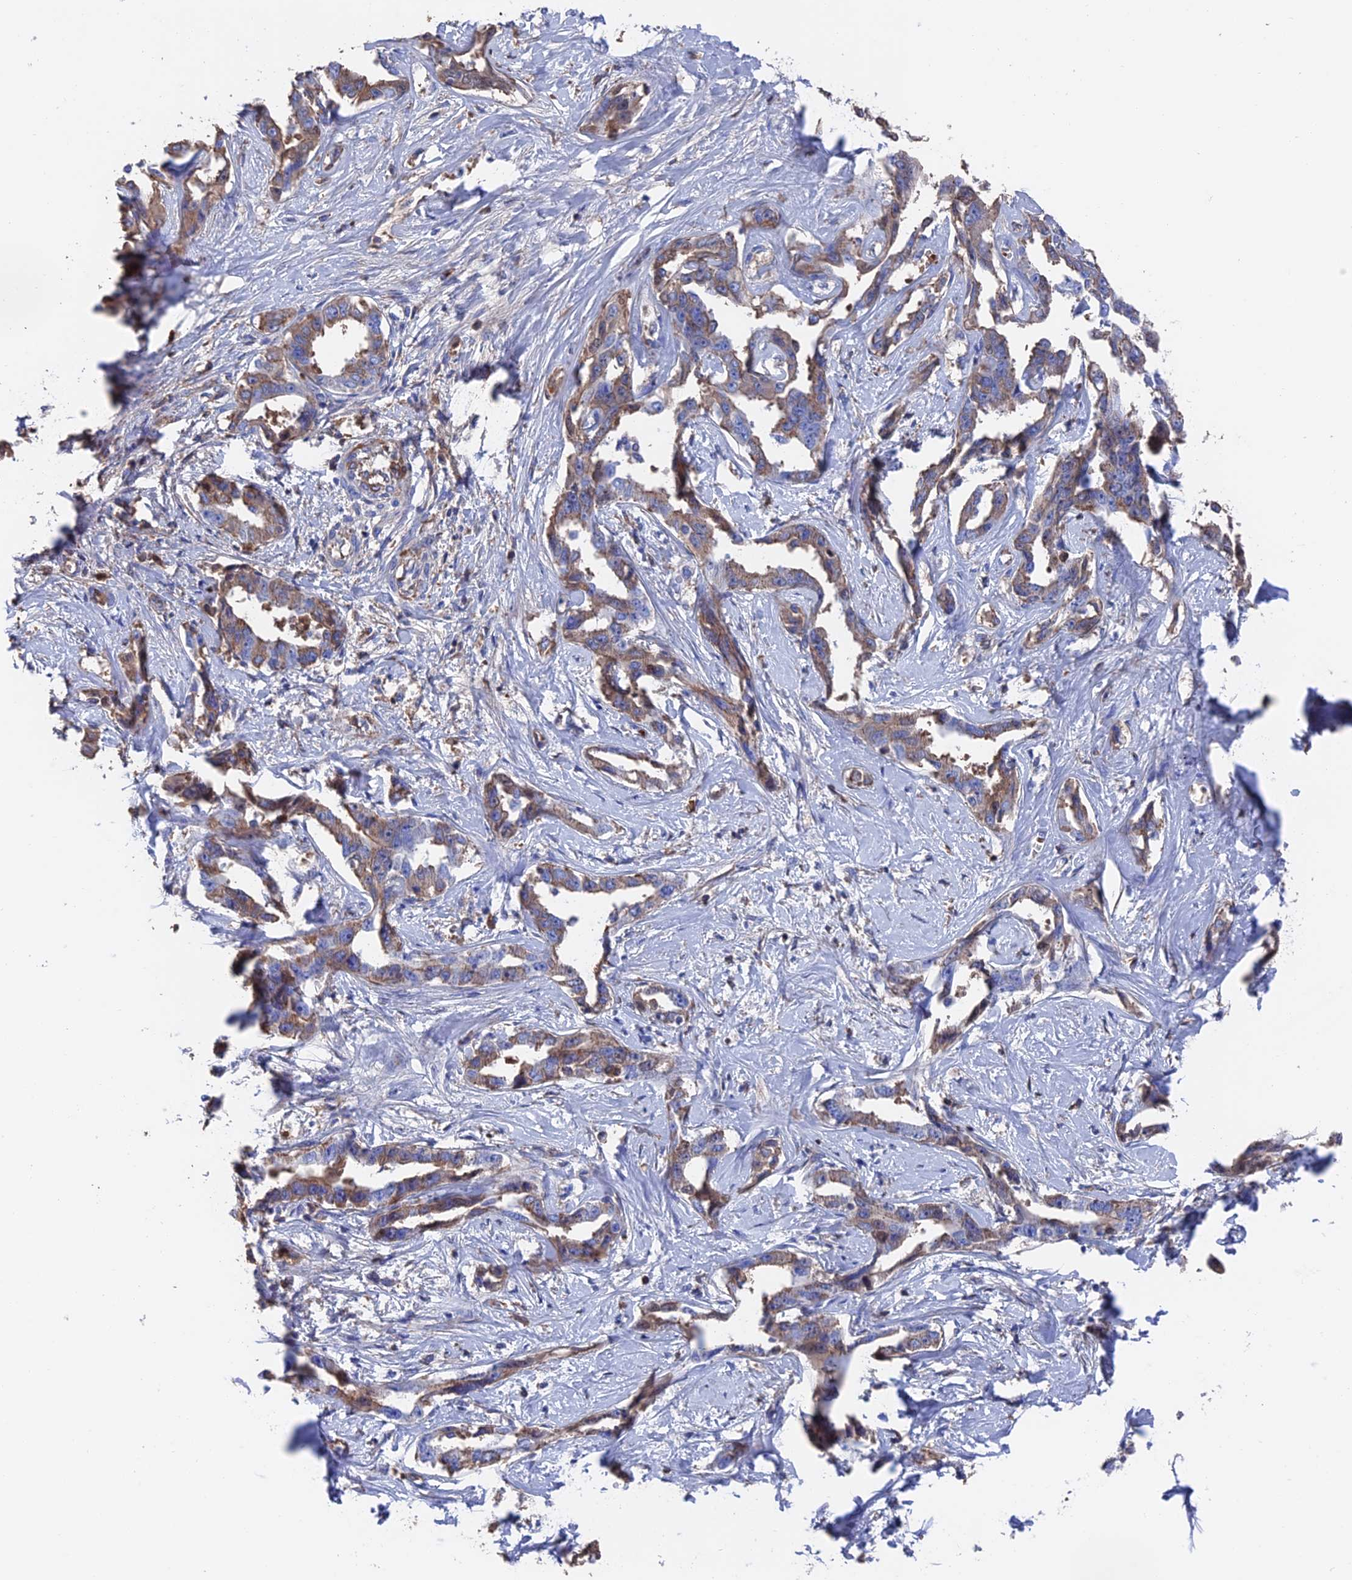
{"staining": {"intensity": "moderate", "quantity": ">75%", "location": "cytoplasmic/membranous"}, "tissue": "liver cancer", "cell_type": "Tumor cells", "image_type": "cancer", "snomed": [{"axis": "morphology", "description": "Cholangiocarcinoma"}, {"axis": "topography", "description": "Liver"}], "caption": "Human liver cancer (cholangiocarcinoma) stained with a protein marker reveals moderate staining in tumor cells.", "gene": "HPF1", "patient": {"sex": "male", "age": 59}}